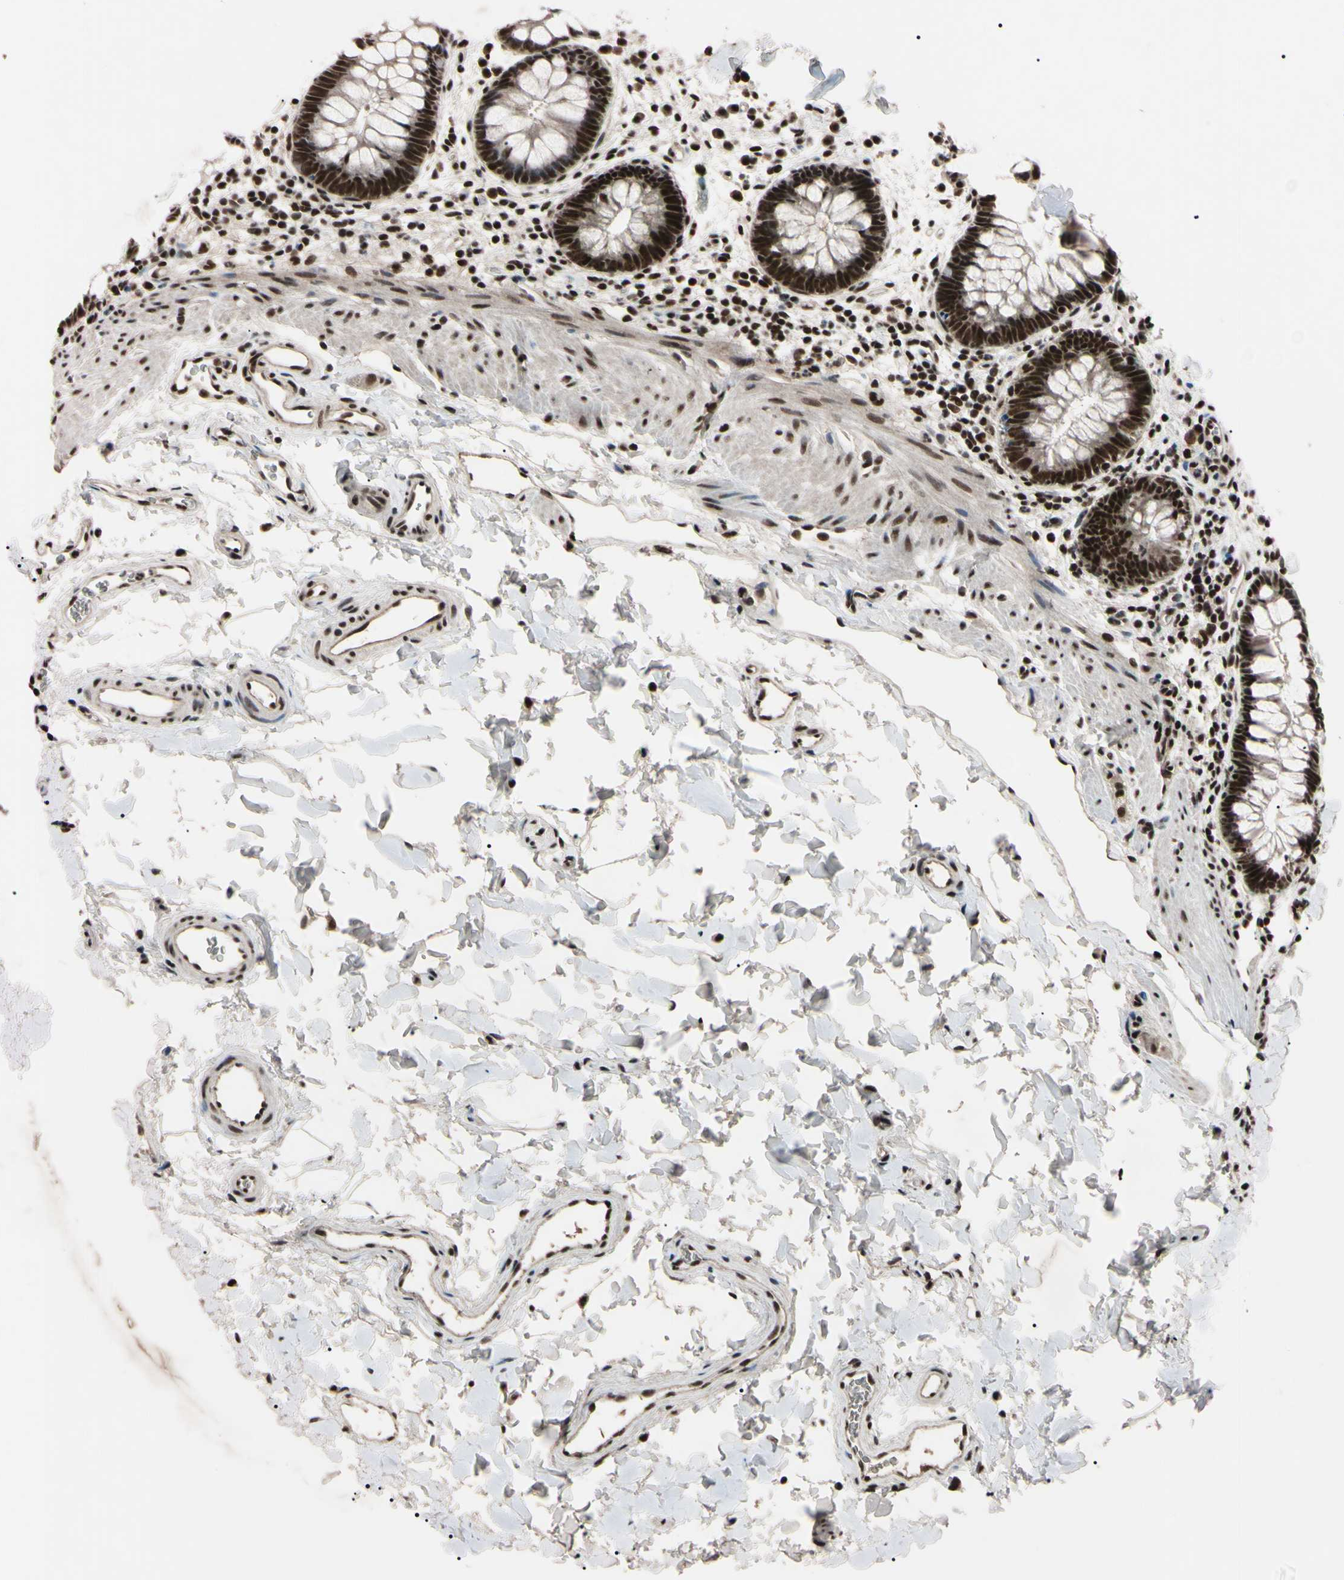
{"staining": {"intensity": "strong", "quantity": "<25%", "location": "nuclear"}, "tissue": "rectum", "cell_type": "Glandular cells", "image_type": "normal", "snomed": [{"axis": "morphology", "description": "Normal tissue, NOS"}, {"axis": "topography", "description": "Rectum"}], "caption": "A micrograph of human rectum stained for a protein demonstrates strong nuclear brown staining in glandular cells.", "gene": "YY1", "patient": {"sex": "female", "age": 24}}